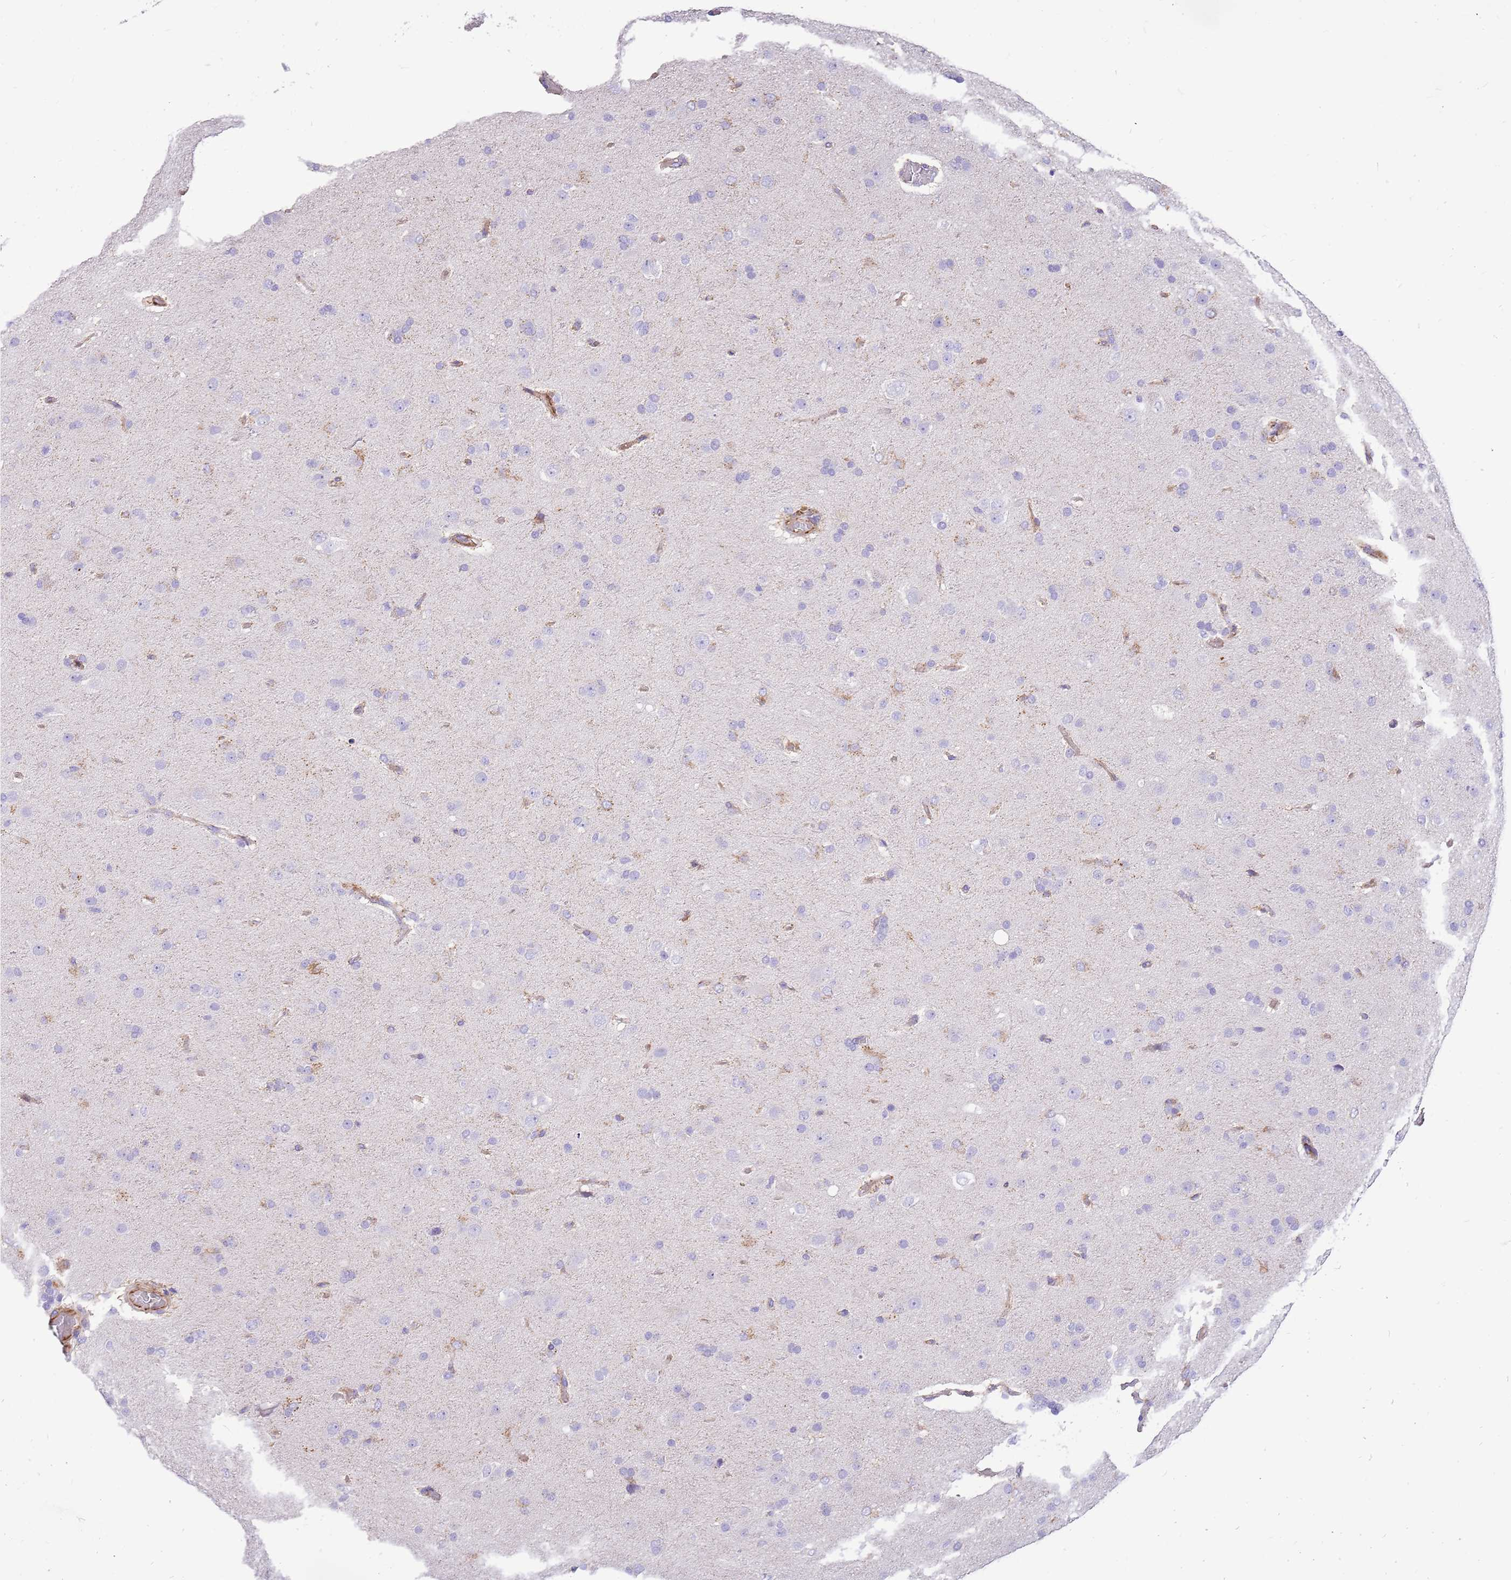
{"staining": {"intensity": "negative", "quantity": "none", "location": "none"}, "tissue": "glioma", "cell_type": "Tumor cells", "image_type": "cancer", "snomed": [{"axis": "morphology", "description": "Glioma, malignant, Low grade"}, {"axis": "topography", "description": "Brain"}], "caption": "IHC histopathology image of neoplastic tissue: glioma stained with DAB (3,3'-diaminobenzidine) shows no significant protein expression in tumor cells.", "gene": "ZDHHC1", "patient": {"sex": "male", "age": 65}}